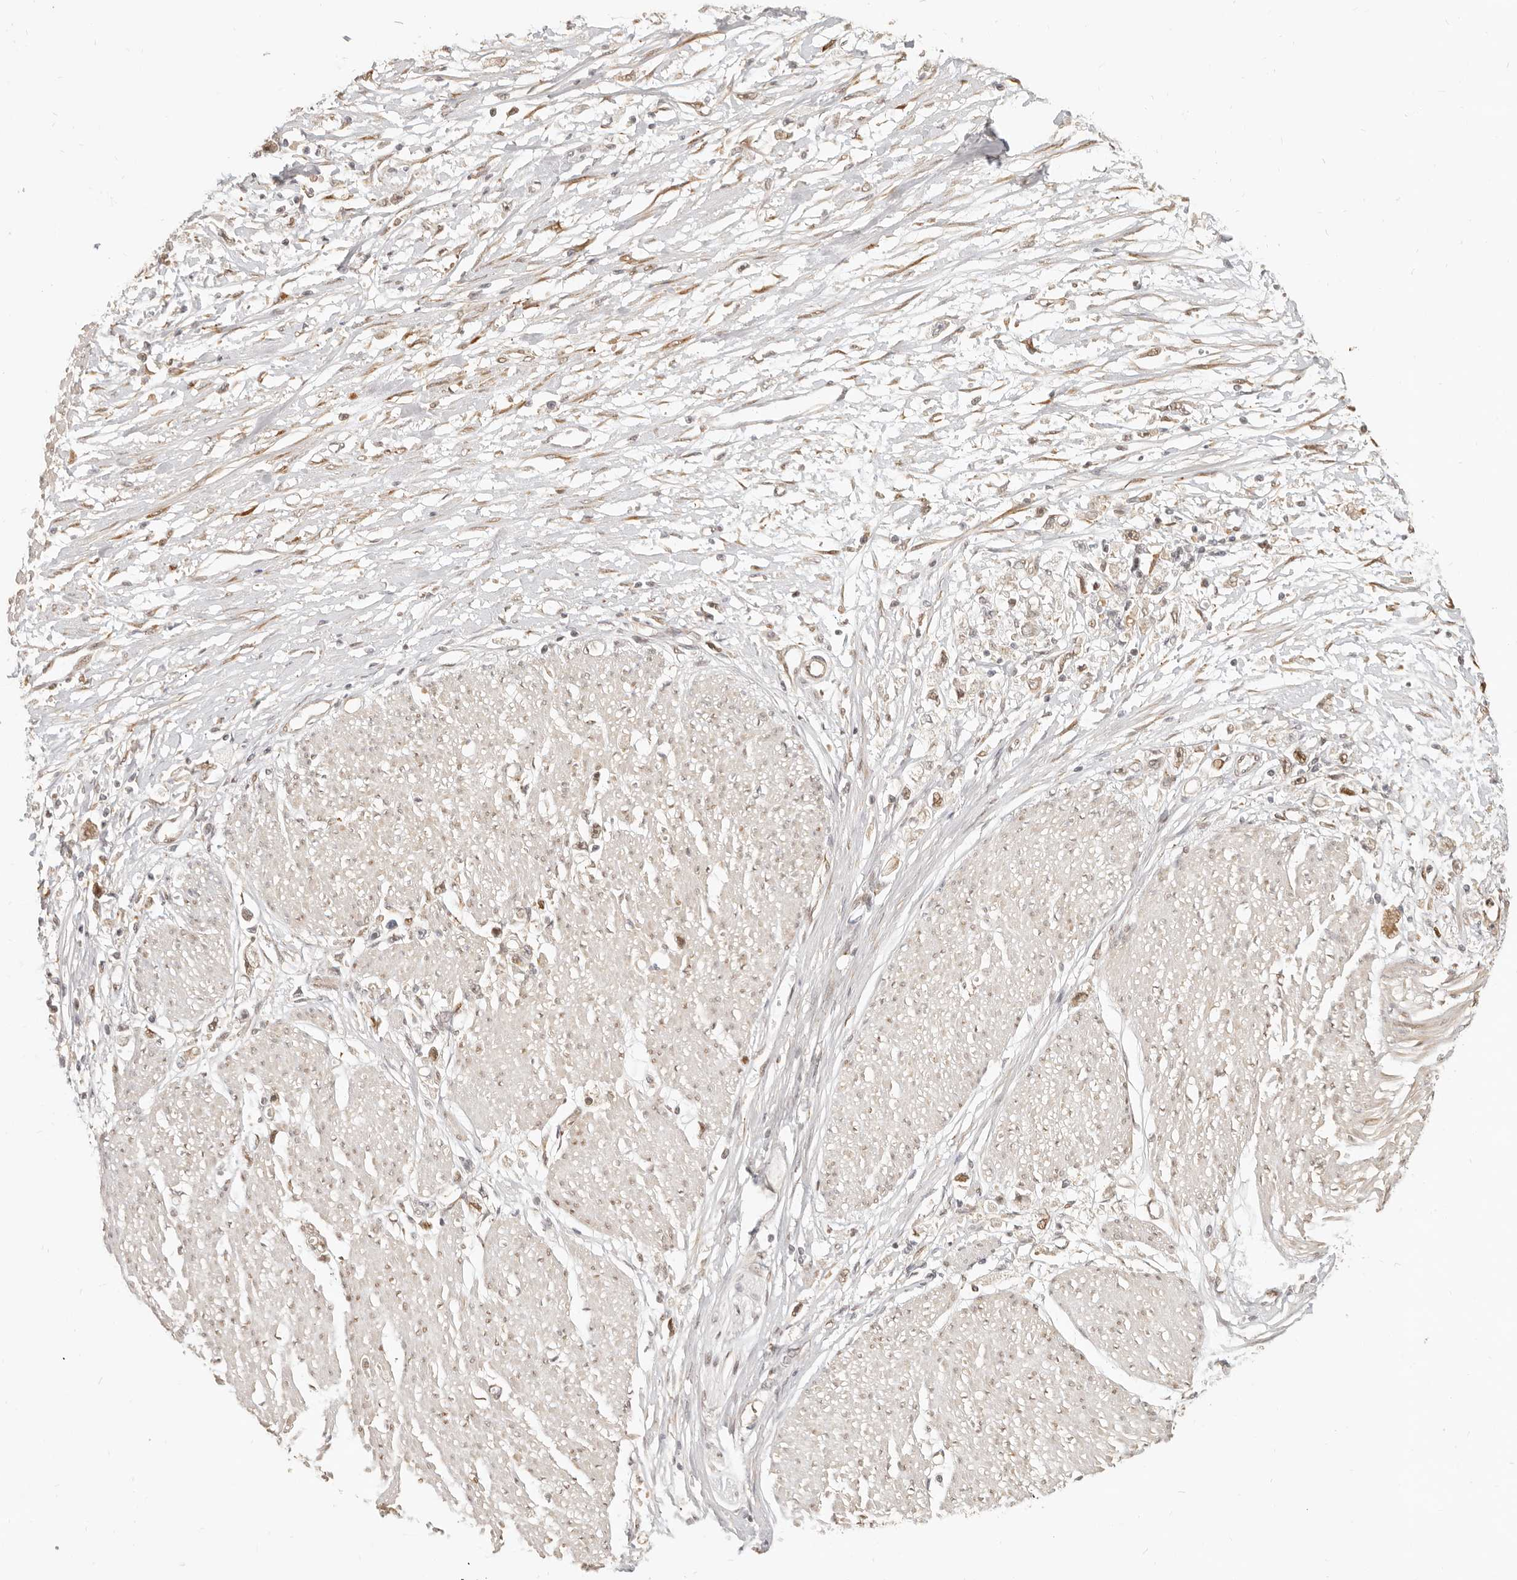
{"staining": {"intensity": "weak", "quantity": "25%-75%", "location": "nuclear"}, "tissue": "stomach cancer", "cell_type": "Tumor cells", "image_type": "cancer", "snomed": [{"axis": "morphology", "description": "Adenocarcinoma, NOS"}, {"axis": "topography", "description": "Stomach"}], "caption": "DAB immunohistochemical staining of adenocarcinoma (stomach) shows weak nuclear protein staining in approximately 25%-75% of tumor cells. The protein of interest is stained brown, and the nuclei are stained in blue (DAB IHC with brightfield microscopy, high magnification).", "gene": "TUFT1", "patient": {"sex": "female", "age": 59}}